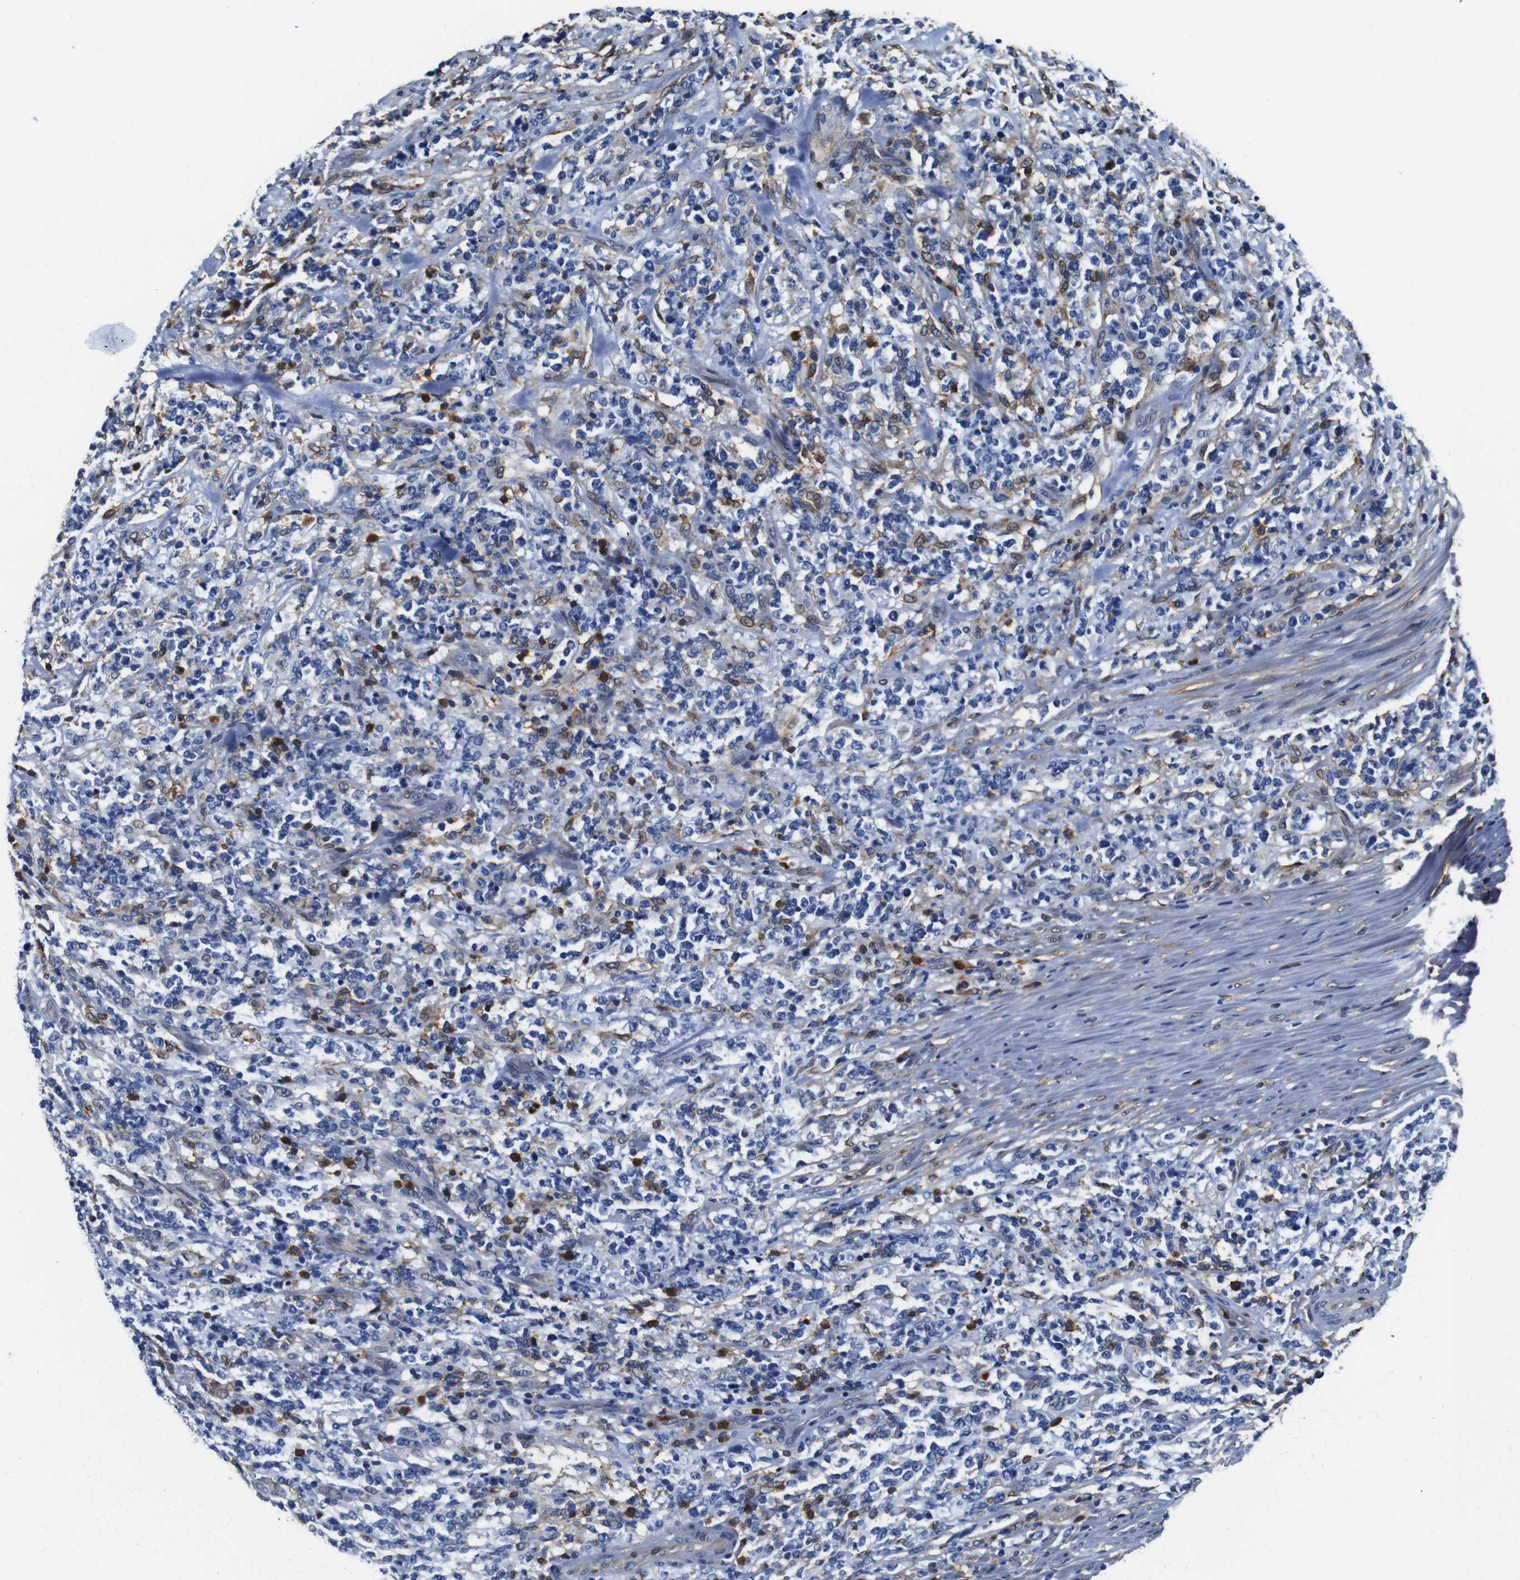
{"staining": {"intensity": "weak", "quantity": "<25%", "location": "cytoplasmic/membranous"}, "tissue": "lymphoma", "cell_type": "Tumor cells", "image_type": "cancer", "snomed": [{"axis": "morphology", "description": "Malignant lymphoma, non-Hodgkin's type, High grade"}, {"axis": "topography", "description": "Soft tissue"}], "caption": "Tumor cells are negative for brown protein staining in malignant lymphoma, non-Hodgkin's type (high-grade).", "gene": "ANXA1", "patient": {"sex": "male", "age": 18}}